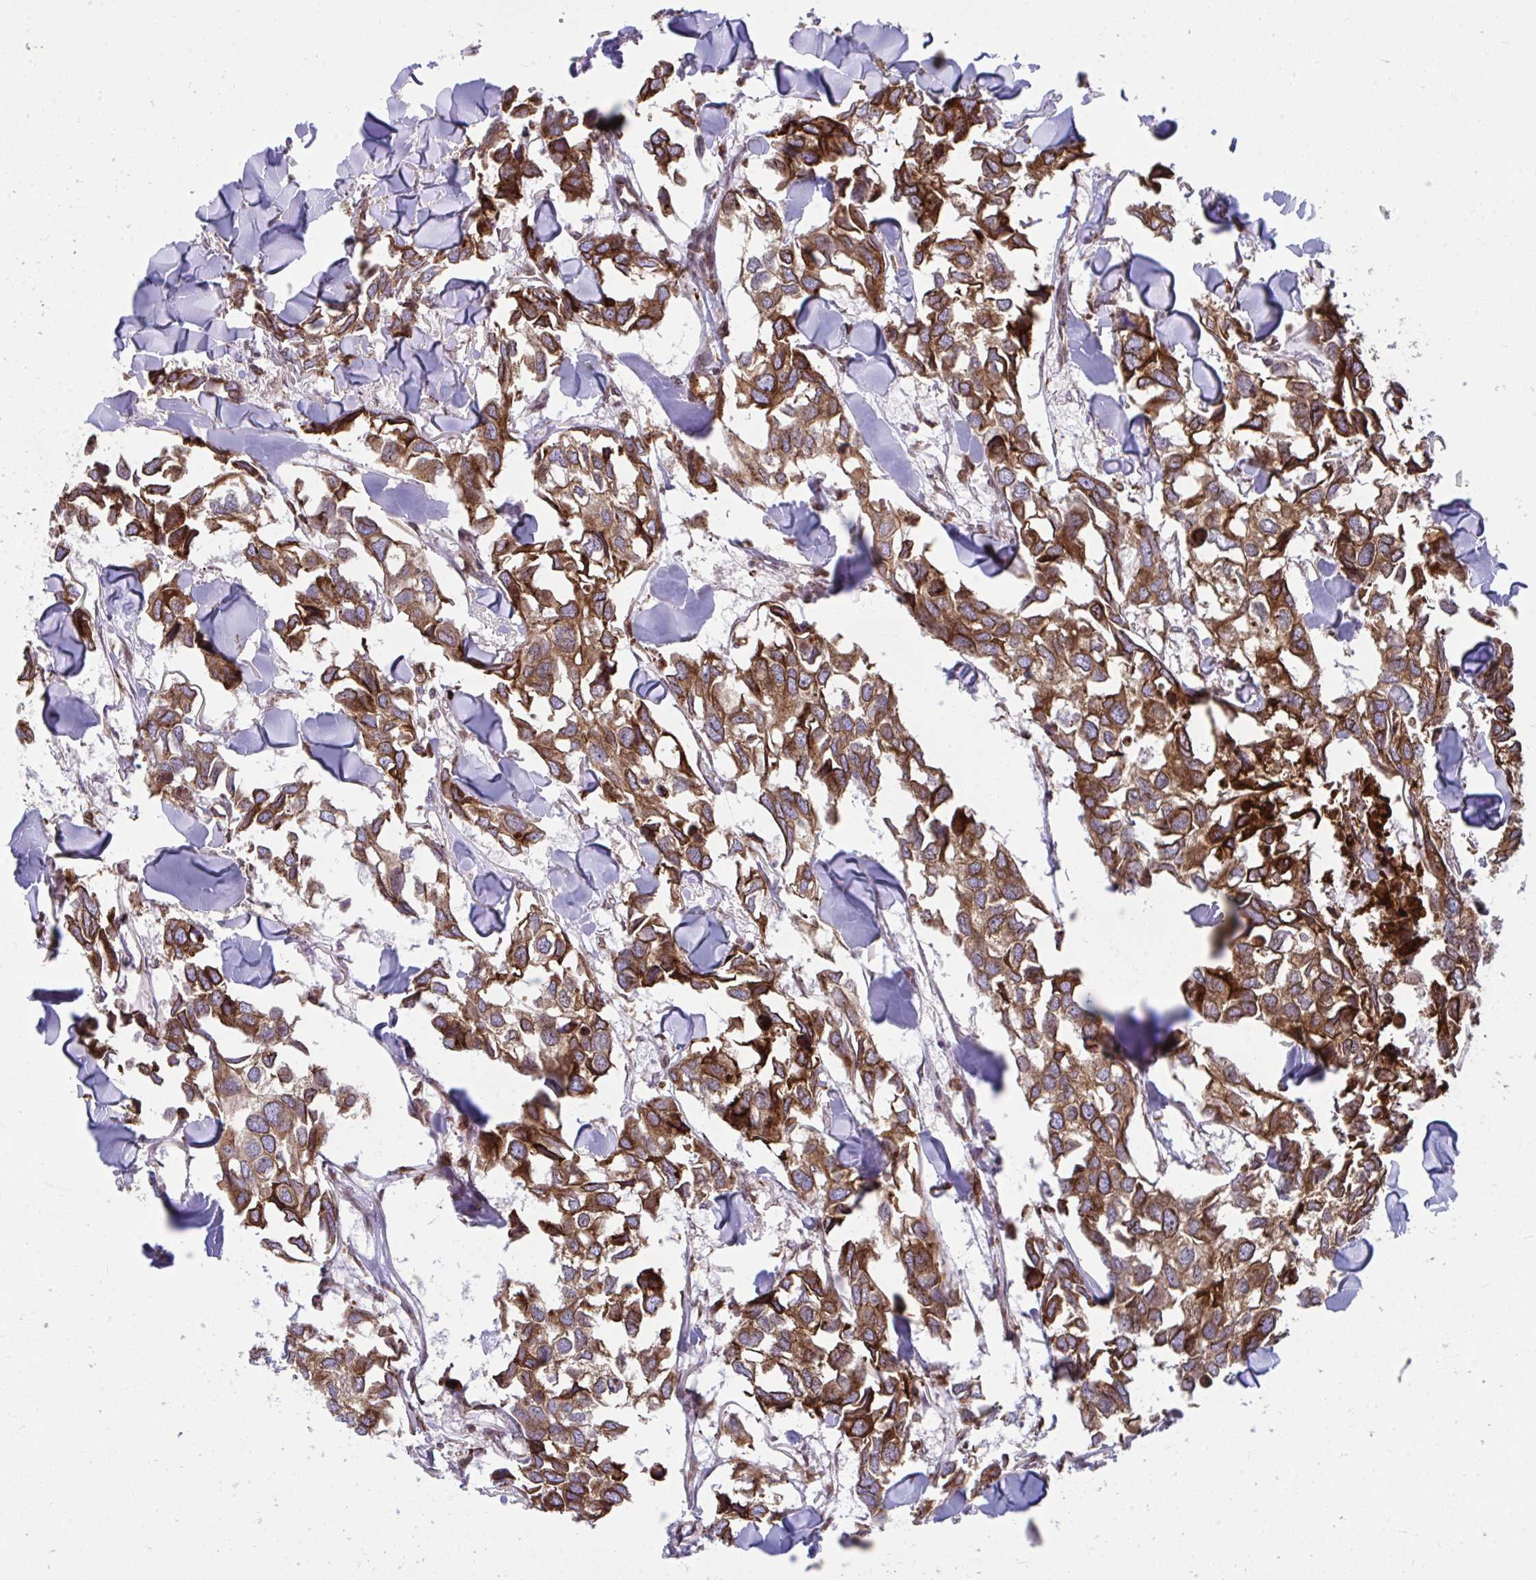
{"staining": {"intensity": "strong", "quantity": ">75%", "location": "cytoplasmic/membranous"}, "tissue": "breast cancer", "cell_type": "Tumor cells", "image_type": "cancer", "snomed": [{"axis": "morphology", "description": "Duct carcinoma"}, {"axis": "topography", "description": "Breast"}], "caption": "Immunohistochemistry (IHC) histopathology image of breast invasive ductal carcinoma stained for a protein (brown), which exhibits high levels of strong cytoplasmic/membranous expression in approximately >75% of tumor cells.", "gene": "STIM2", "patient": {"sex": "female", "age": 83}}